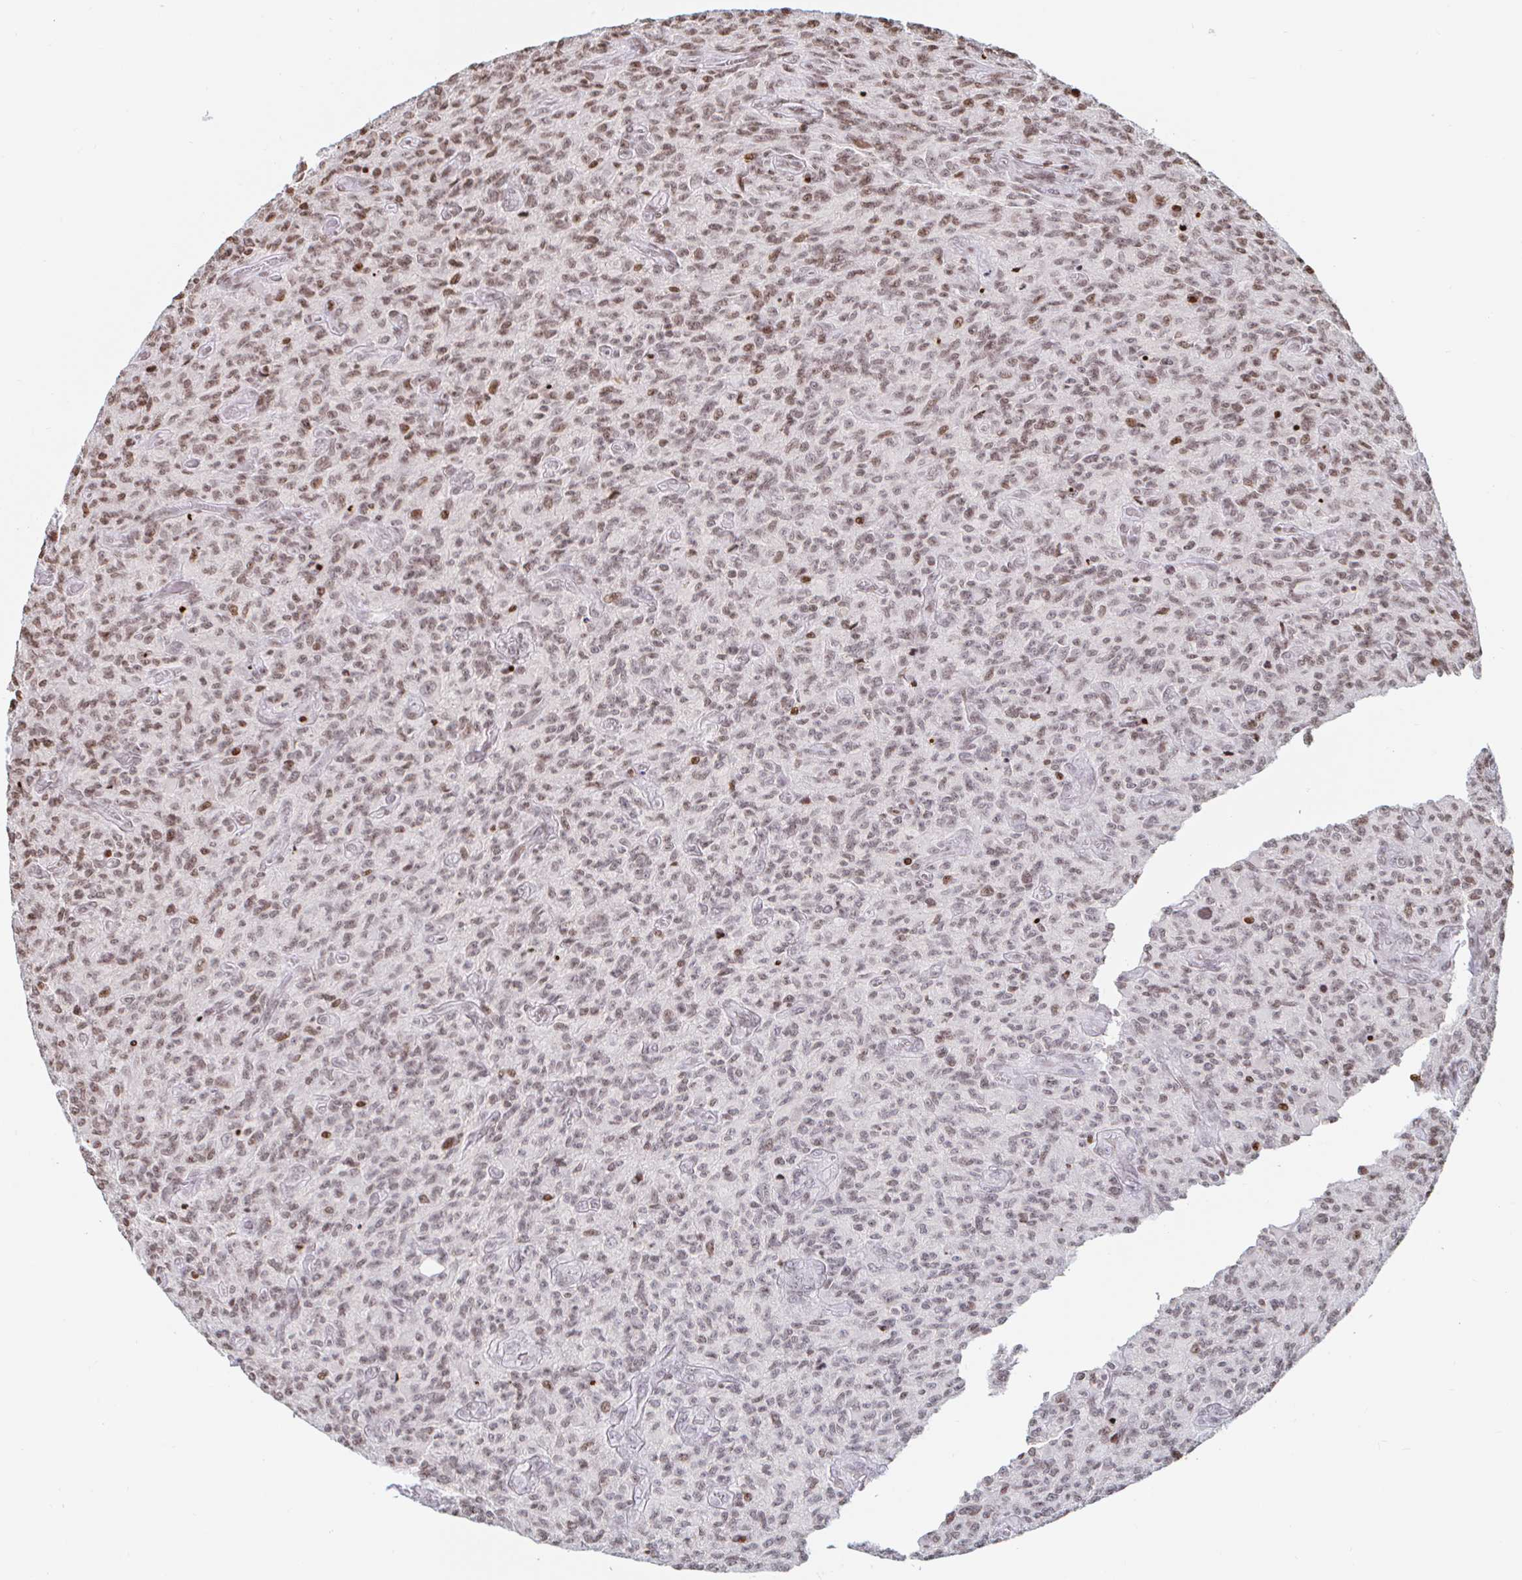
{"staining": {"intensity": "moderate", "quantity": ">75%", "location": "nuclear"}, "tissue": "glioma", "cell_type": "Tumor cells", "image_type": "cancer", "snomed": [{"axis": "morphology", "description": "Glioma, malignant, High grade"}, {"axis": "topography", "description": "Brain"}], "caption": "Tumor cells display medium levels of moderate nuclear positivity in about >75% of cells in glioma.", "gene": "HOXC10", "patient": {"sex": "male", "age": 61}}